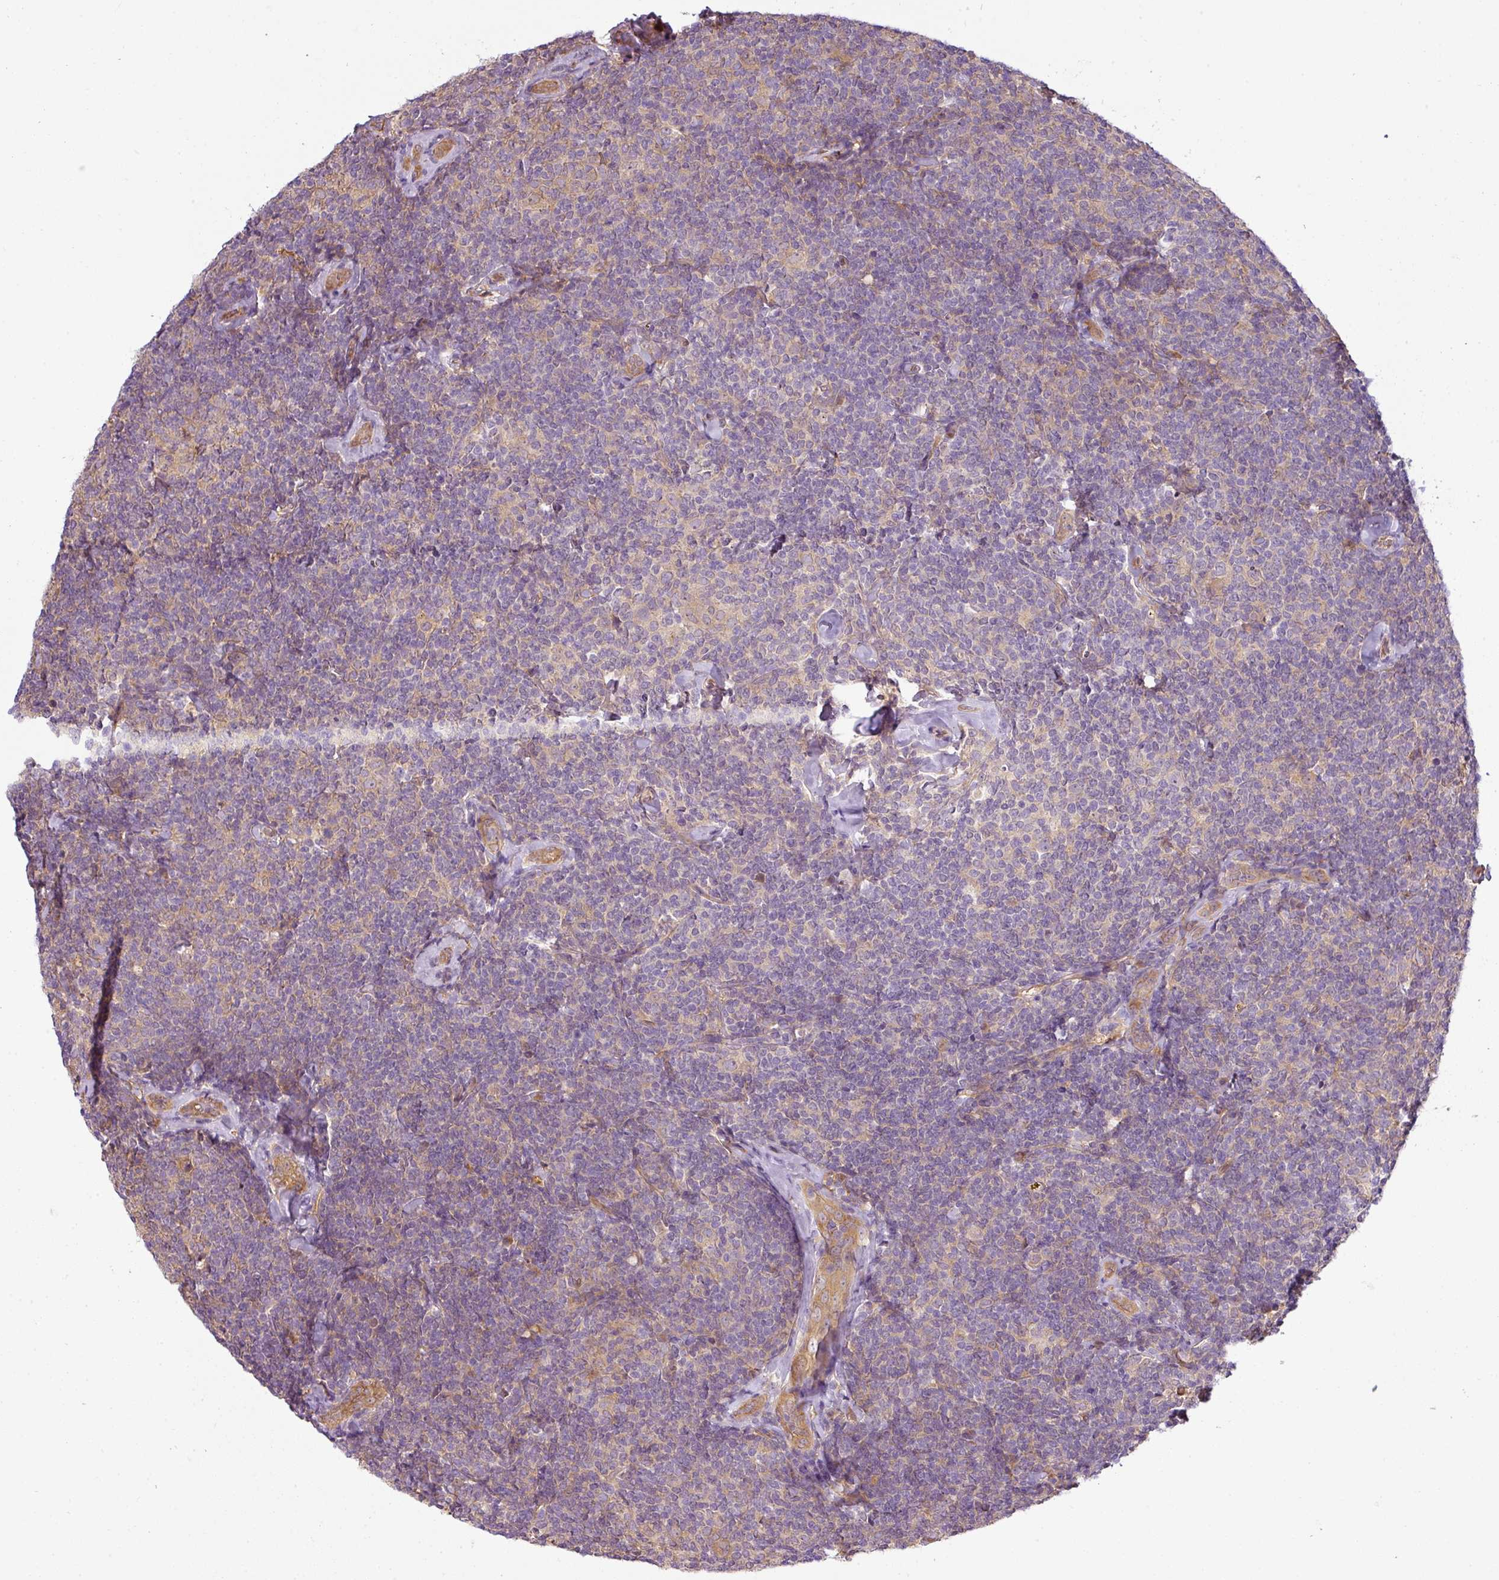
{"staining": {"intensity": "negative", "quantity": "none", "location": "none"}, "tissue": "lymphoma", "cell_type": "Tumor cells", "image_type": "cancer", "snomed": [{"axis": "morphology", "description": "Malignant lymphoma, non-Hodgkin's type, Low grade"}, {"axis": "topography", "description": "Lymph node"}], "caption": "There is no significant positivity in tumor cells of low-grade malignant lymphoma, non-Hodgkin's type. The staining is performed using DAB (3,3'-diaminobenzidine) brown chromogen with nuclei counter-stained in using hematoxylin.", "gene": "ANKRD18A", "patient": {"sex": "female", "age": 56}}